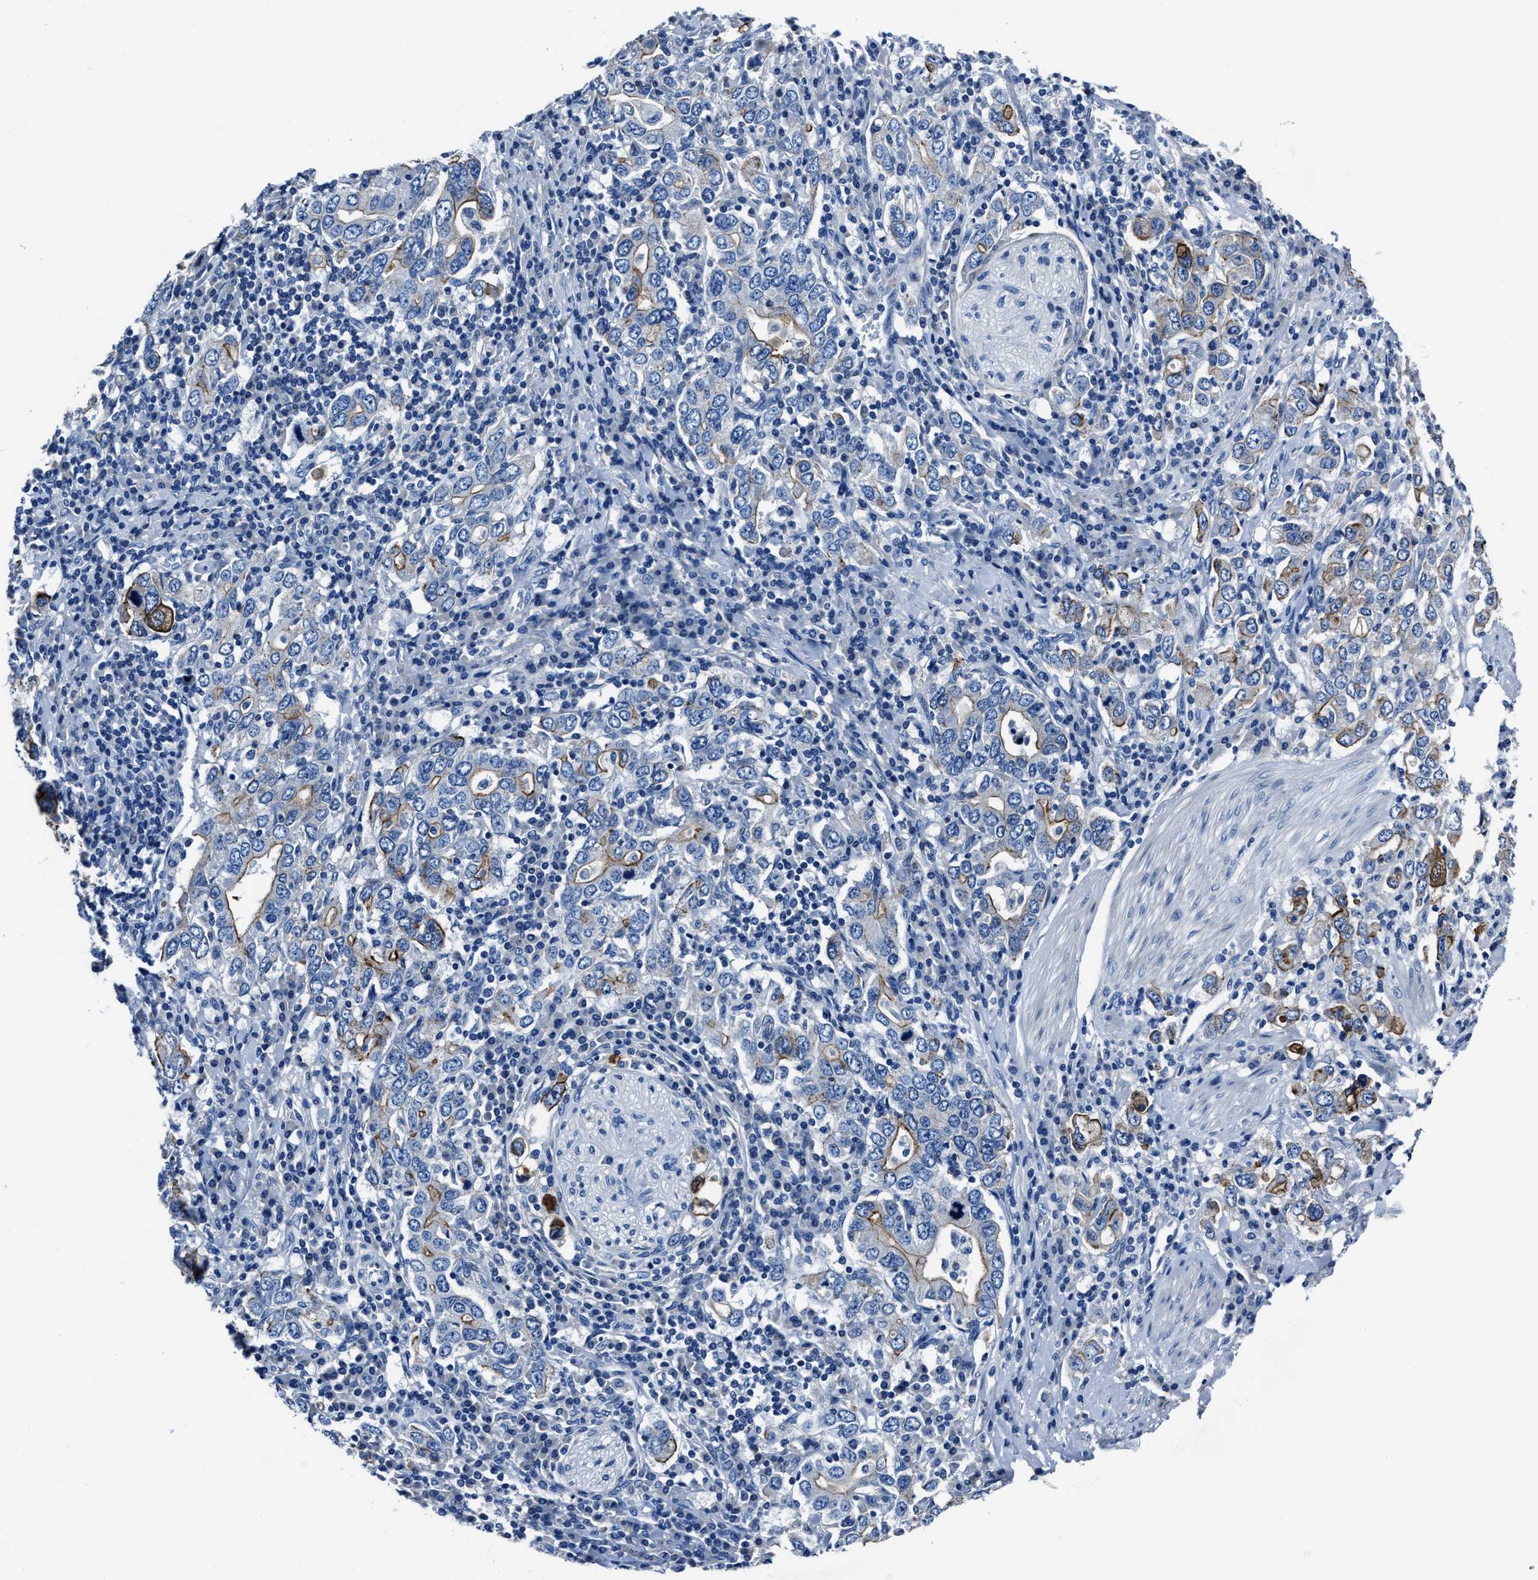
{"staining": {"intensity": "moderate", "quantity": "25%-75%", "location": "cytoplasmic/membranous"}, "tissue": "stomach cancer", "cell_type": "Tumor cells", "image_type": "cancer", "snomed": [{"axis": "morphology", "description": "Adenocarcinoma, NOS"}, {"axis": "topography", "description": "Stomach, upper"}], "caption": "Stomach cancer stained for a protein shows moderate cytoplasmic/membranous positivity in tumor cells. (DAB = brown stain, brightfield microscopy at high magnification).", "gene": "LMO7", "patient": {"sex": "male", "age": 62}}